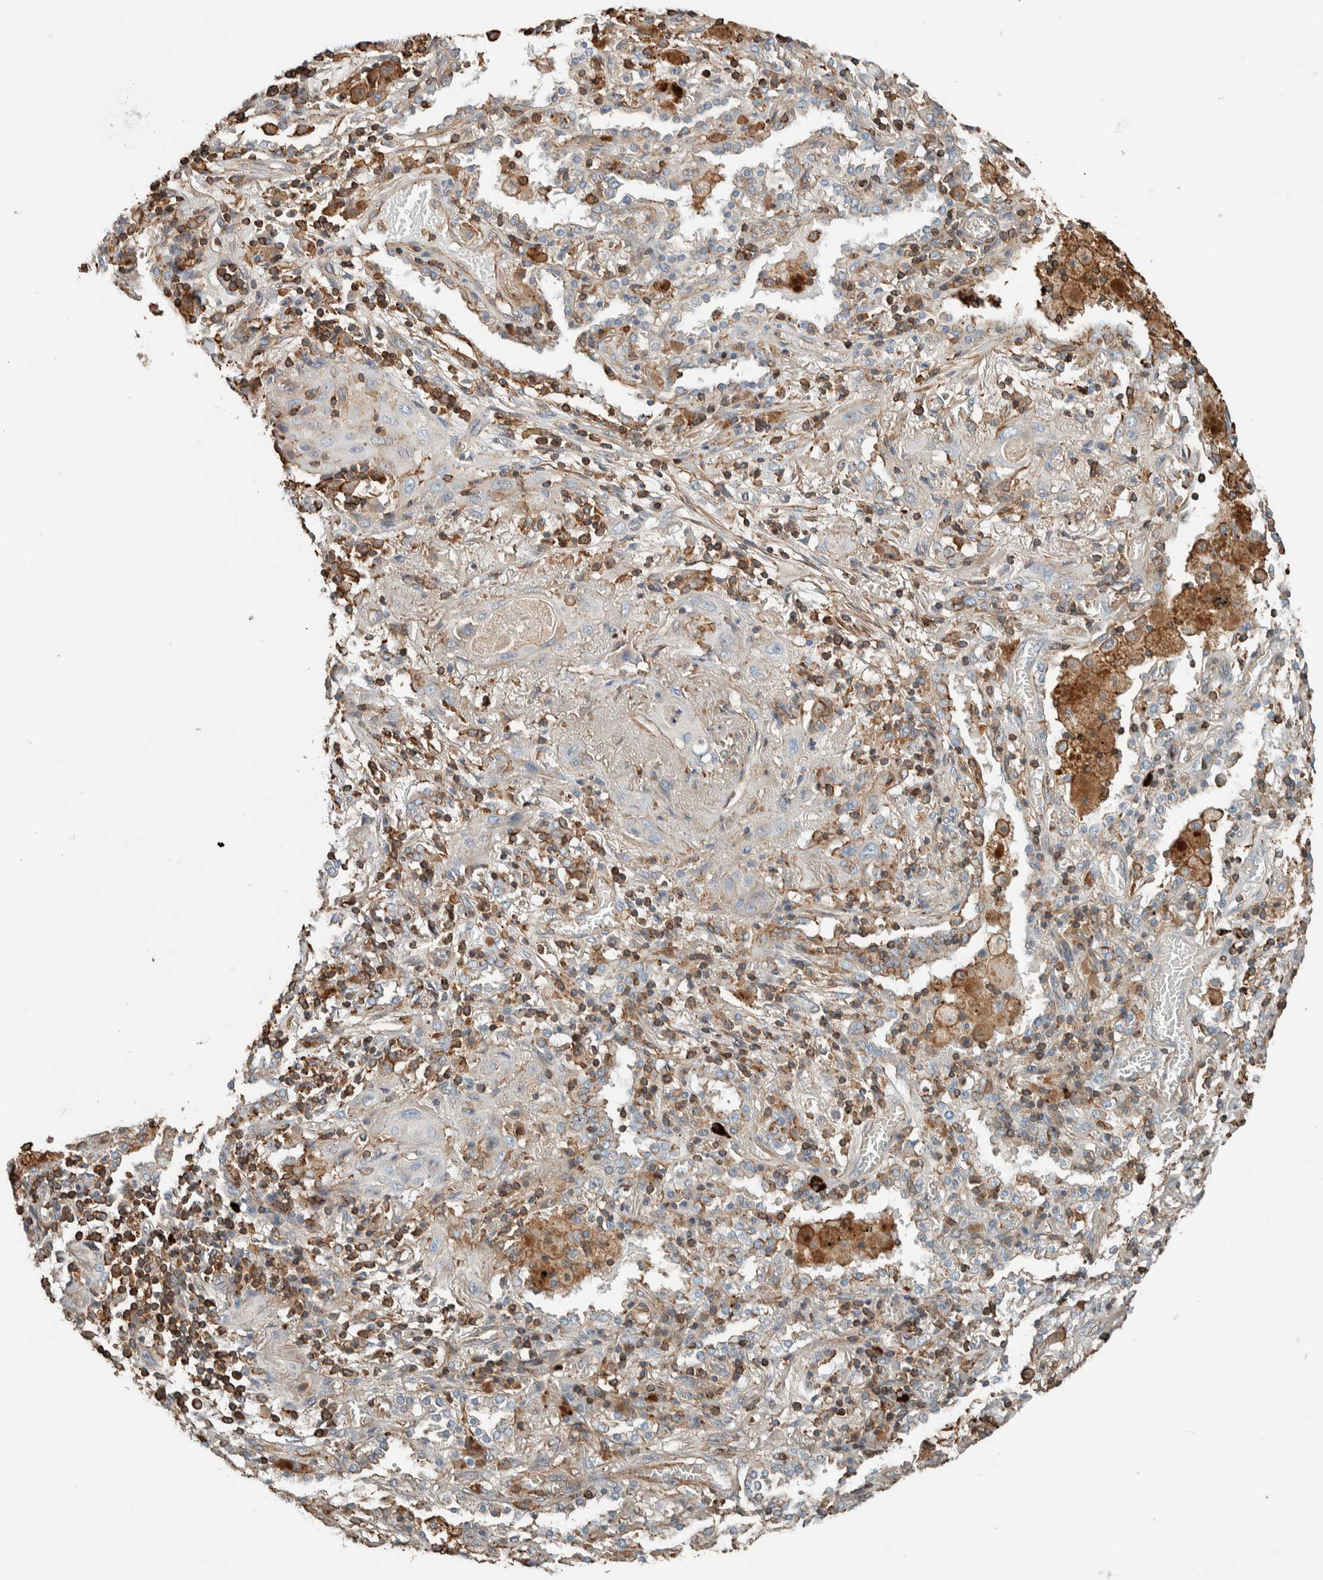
{"staining": {"intensity": "negative", "quantity": "none", "location": "none"}, "tissue": "lung cancer", "cell_type": "Tumor cells", "image_type": "cancer", "snomed": [{"axis": "morphology", "description": "Squamous cell carcinoma, NOS"}, {"axis": "topography", "description": "Lung"}], "caption": "A micrograph of human lung cancer is negative for staining in tumor cells.", "gene": "CTBP2", "patient": {"sex": "female", "age": 47}}